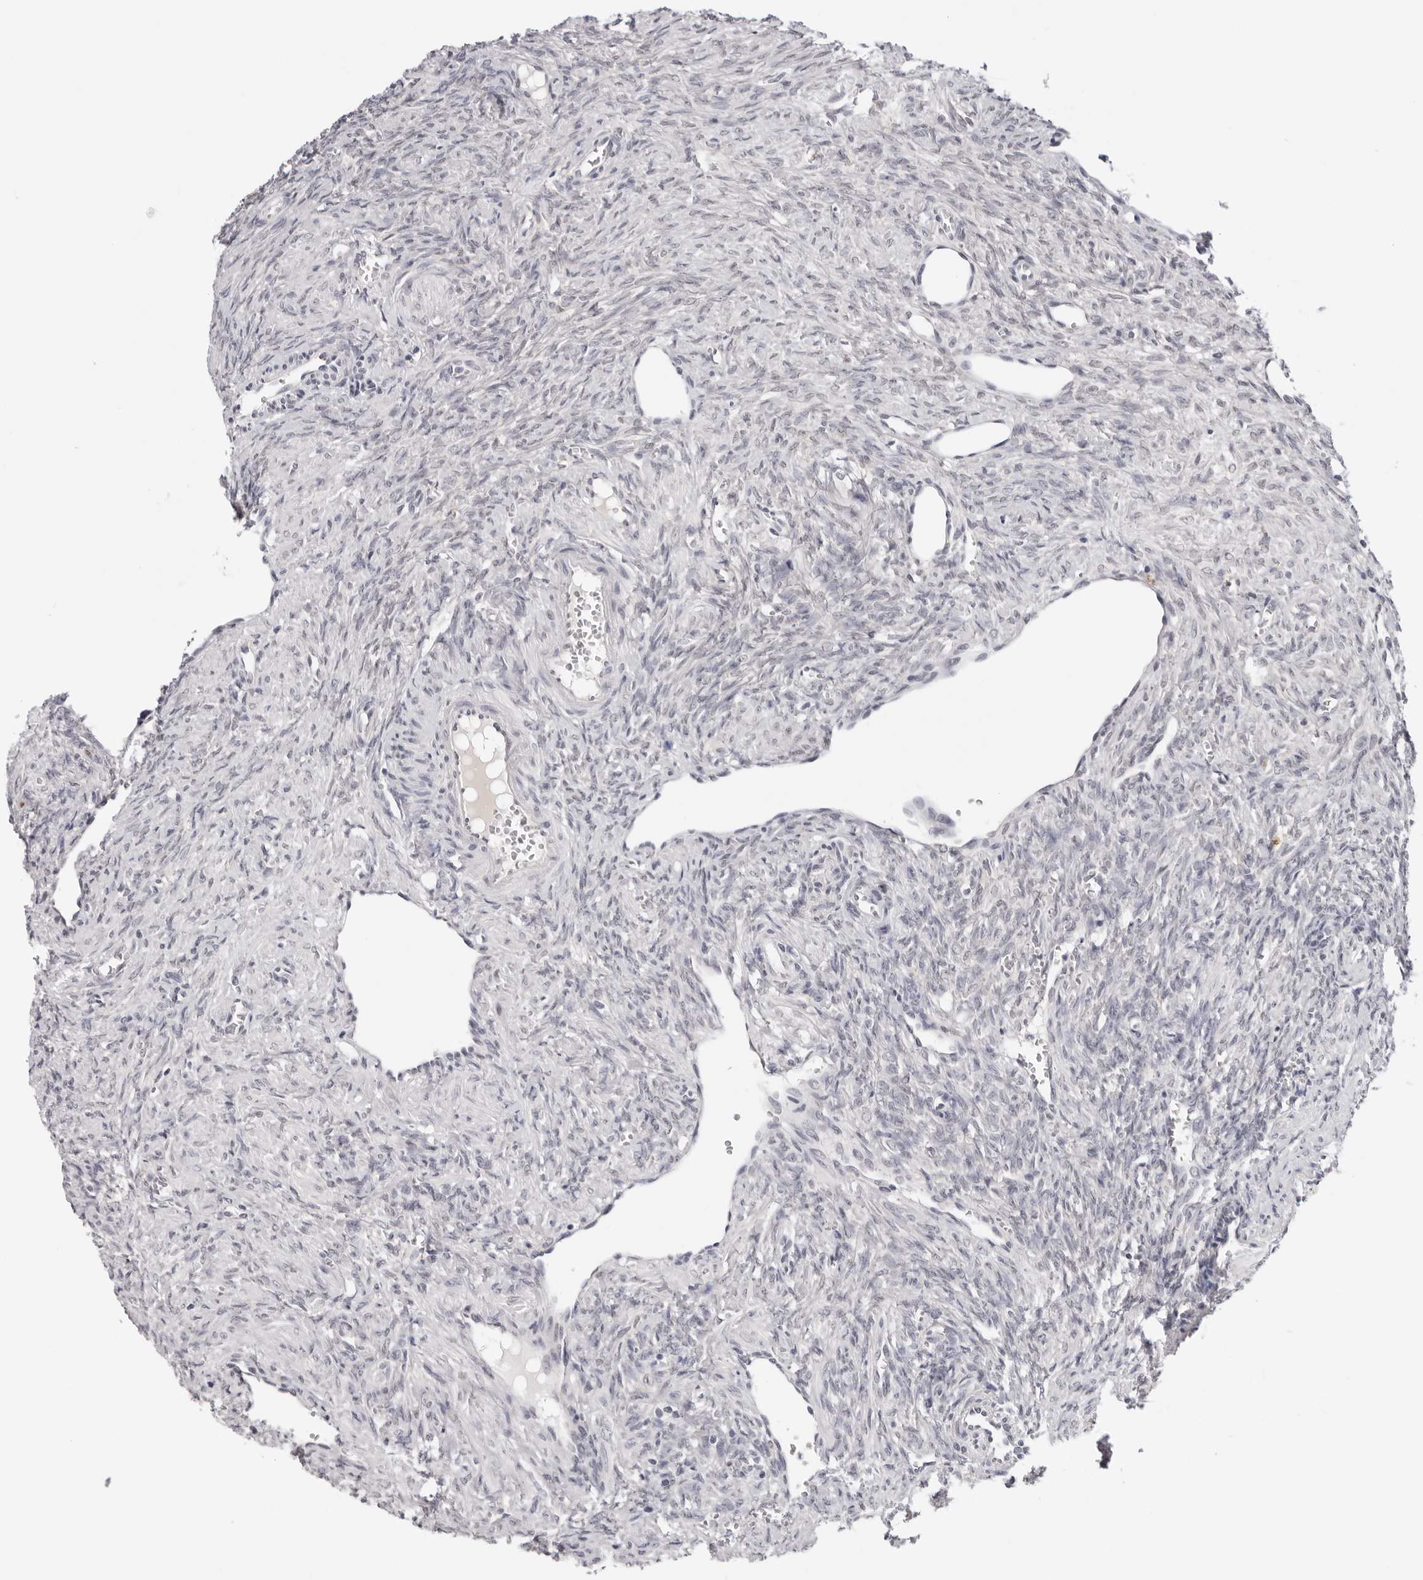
{"staining": {"intensity": "negative", "quantity": "none", "location": "none"}, "tissue": "ovary", "cell_type": "Ovarian stroma cells", "image_type": "normal", "snomed": [{"axis": "morphology", "description": "Normal tissue, NOS"}, {"axis": "topography", "description": "Ovary"}], "caption": "Protein analysis of unremarkable ovary demonstrates no significant staining in ovarian stroma cells. (DAB immunohistochemistry (IHC) visualized using brightfield microscopy, high magnification).", "gene": "PRUNE1", "patient": {"sex": "female", "age": 41}}